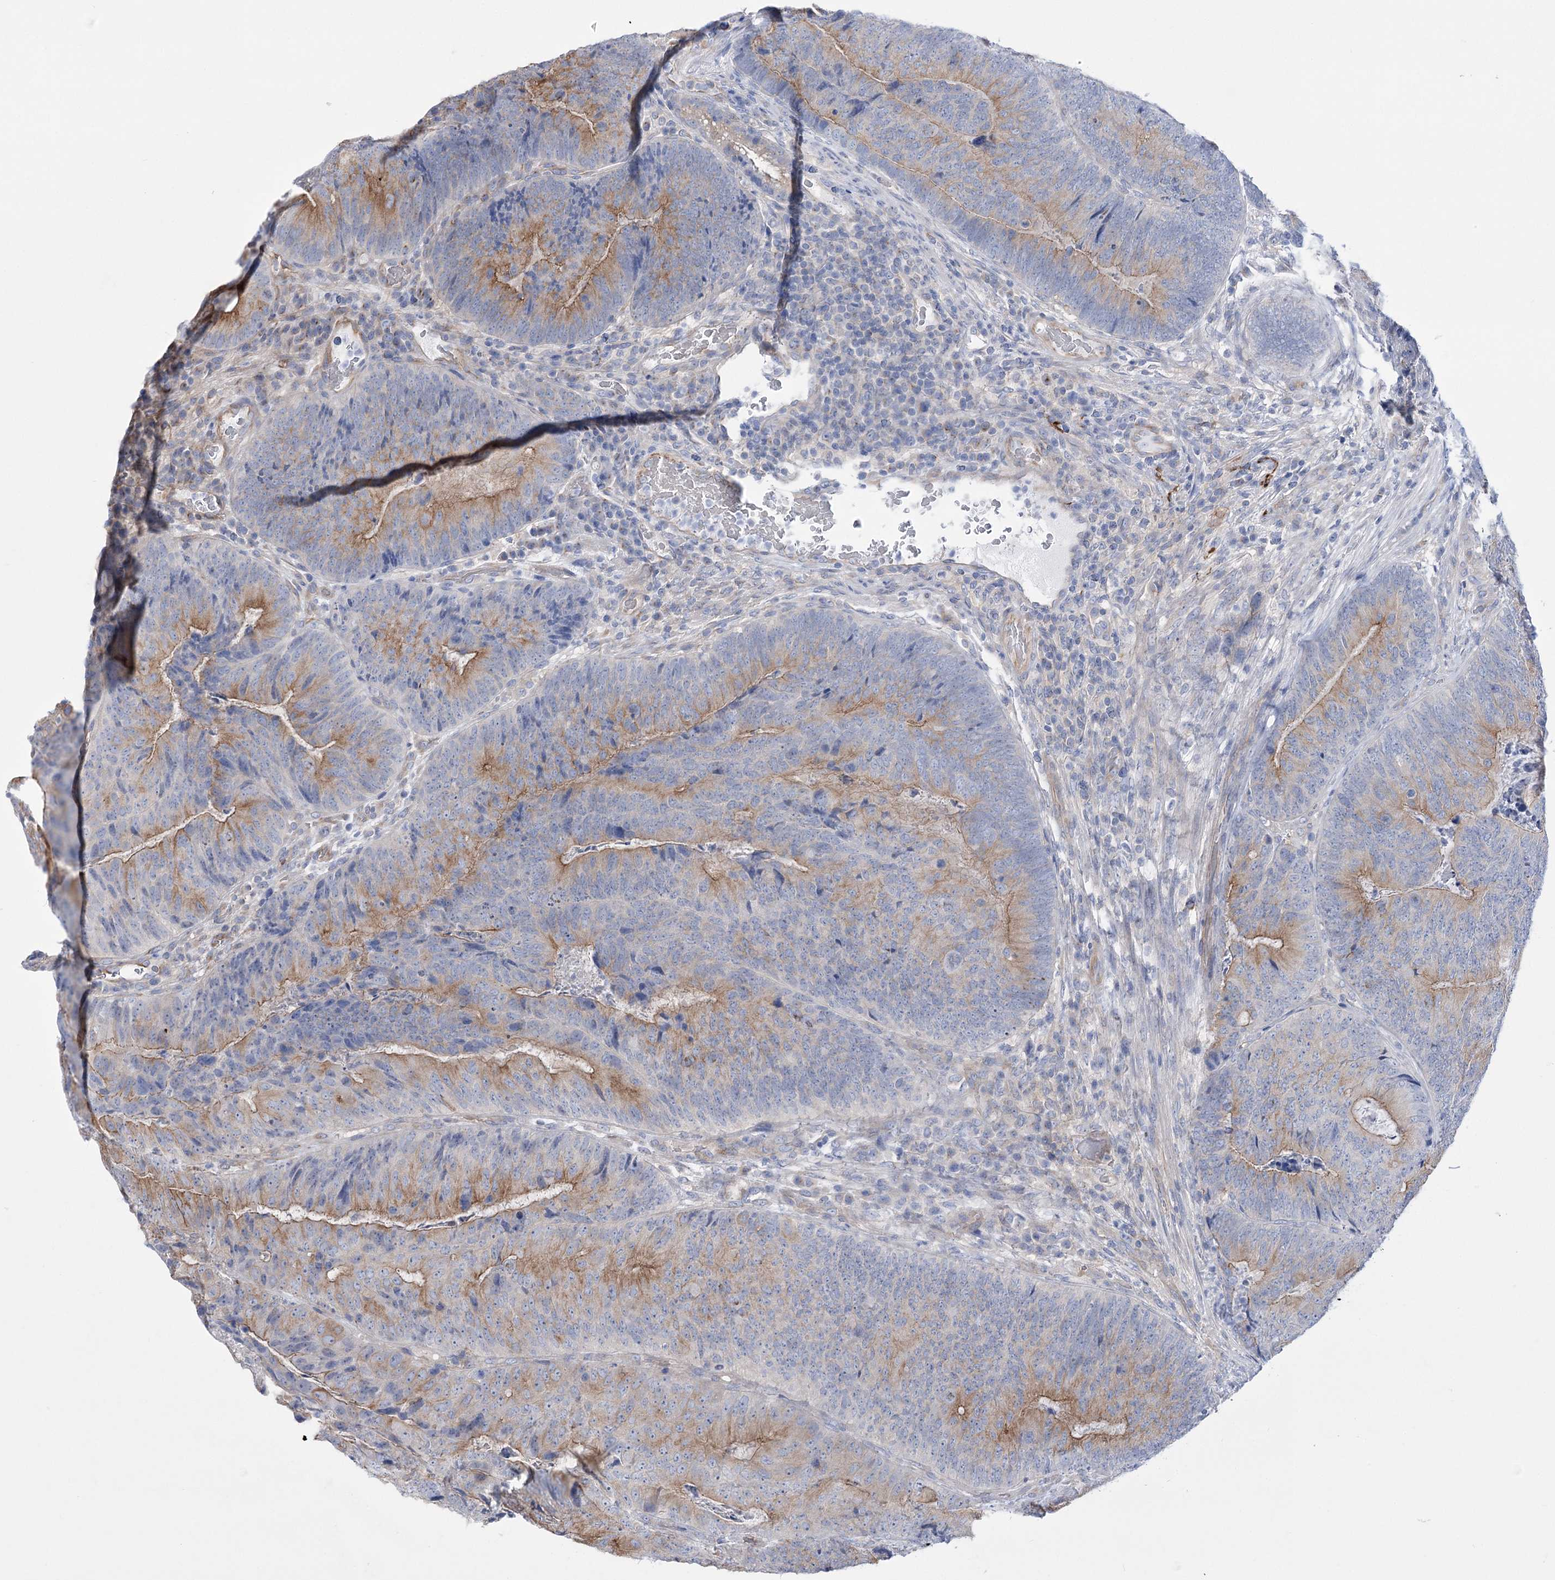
{"staining": {"intensity": "moderate", "quantity": "25%-75%", "location": "cytoplasmic/membranous"}, "tissue": "colorectal cancer", "cell_type": "Tumor cells", "image_type": "cancer", "snomed": [{"axis": "morphology", "description": "Adenocarcinoma, NOS"}, {"axis": "topography", "description": "Colon"}], "caption": "A high-resolution micrograph shows IHC staining of colorectal cancer (adenocarcinoma), which demonstrates moderate cytoplasmic/membranous staining in approximately 25%-75% of tumor cells. (brown staining indicates protein expression, while blue staining denotes nuclei).", "gene": "LRRC34", "patient": {"sex": "female", "age": 67}}